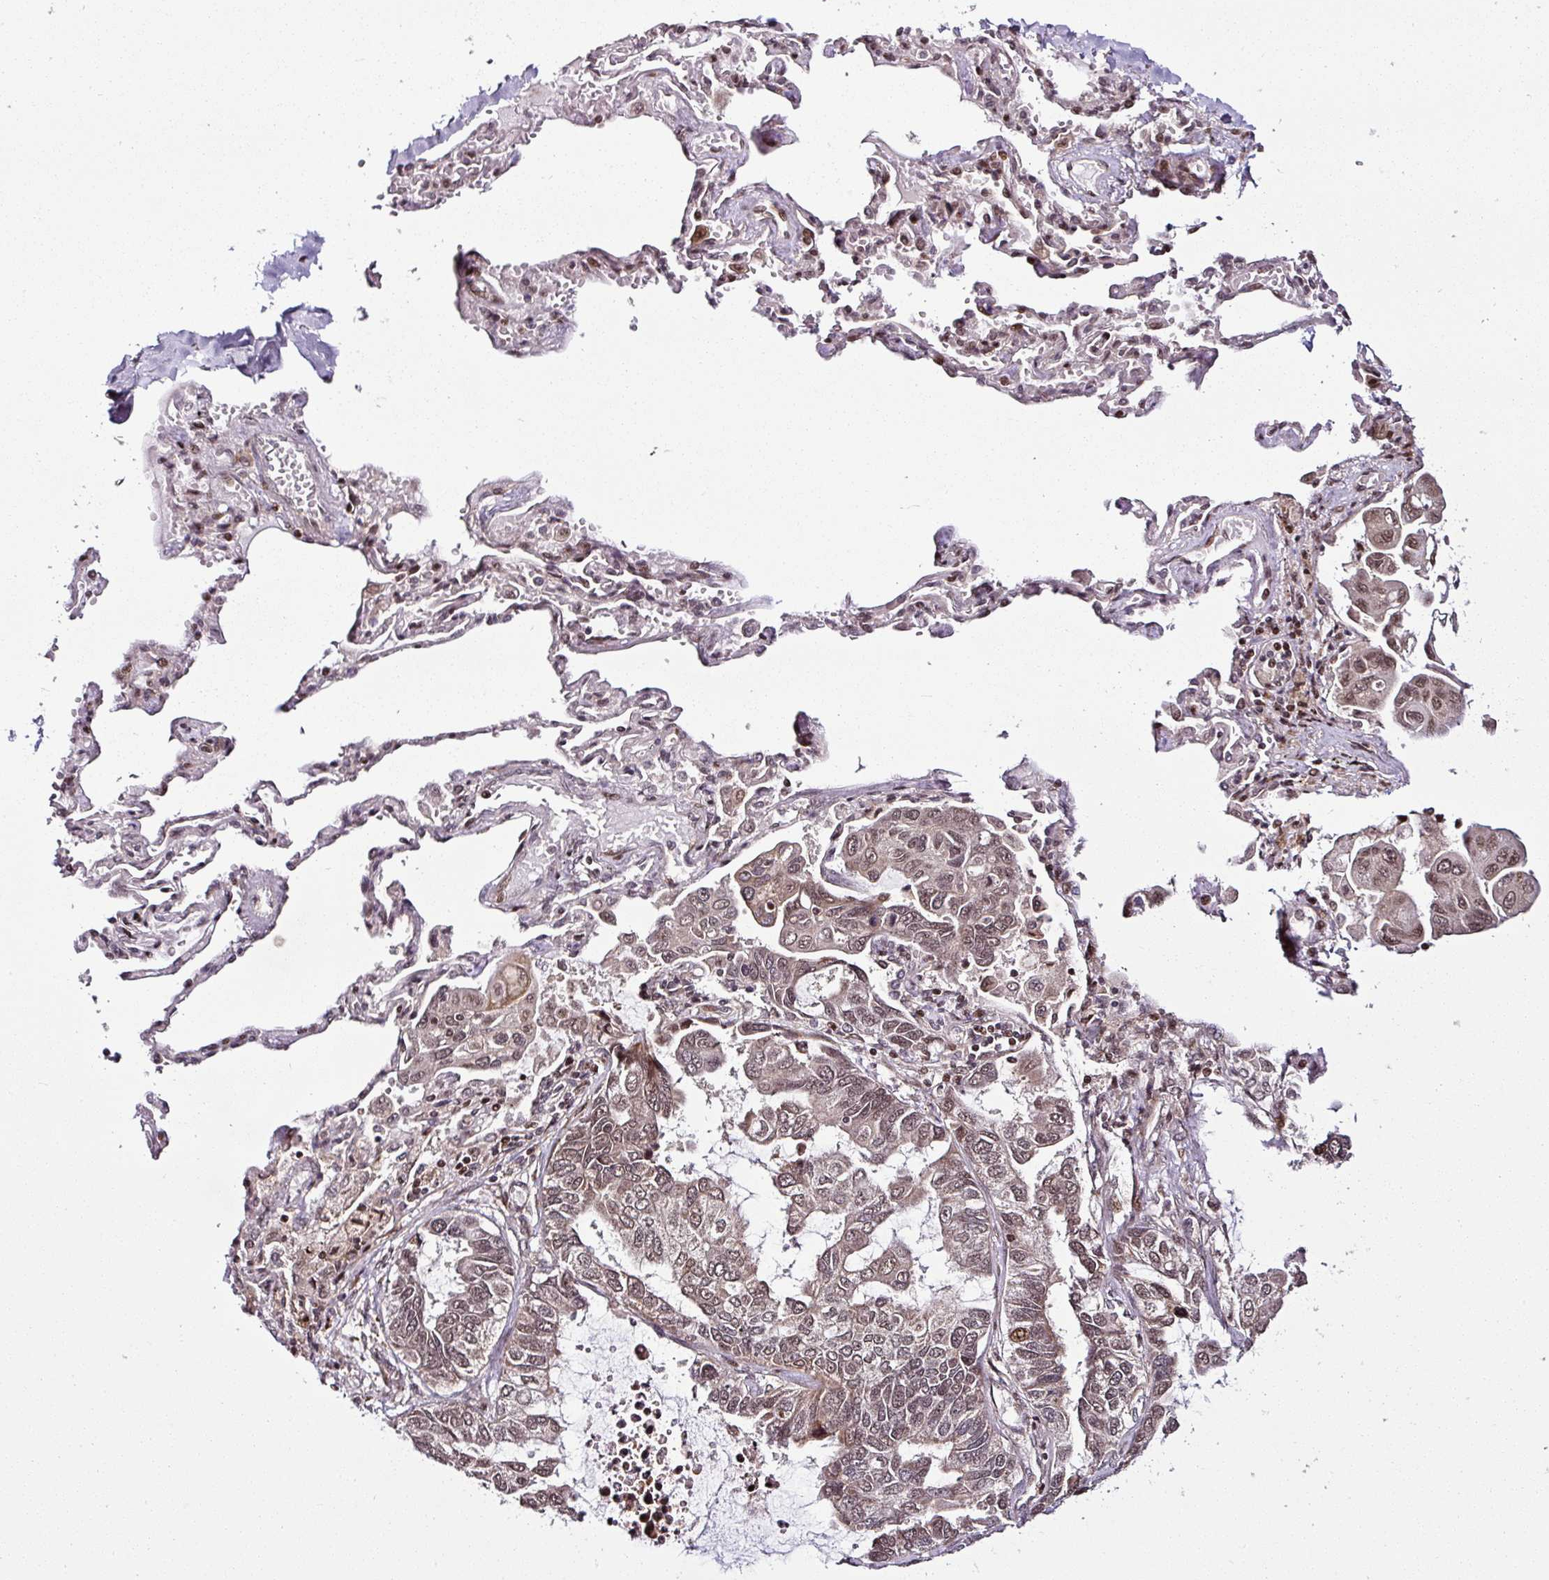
{"staining": {"intensity": "weak", "quantity": "25%-75%", "location": "nuclear"}, "tissue": "lung cancer", "cell_type": "Tumor cells", "image_type": "cancer", "snomed": [{"axis": "morphology", "description": "Adenocarcinoma, NOS"}, {"axis": "topography", "description": "Lung"}], "caption": "Immunohistochemistry (IHC) of human lung cancer exhibits low levels of weak nuclear staining in approximately 25%-75% of tumor cells. The protein is stained brown, and the nuclei are stained in blue (DAB IHC with brightfield microscopy, high magnification).", "gene": "COPRS", "patient": {"sex": "male", "age": 64}}